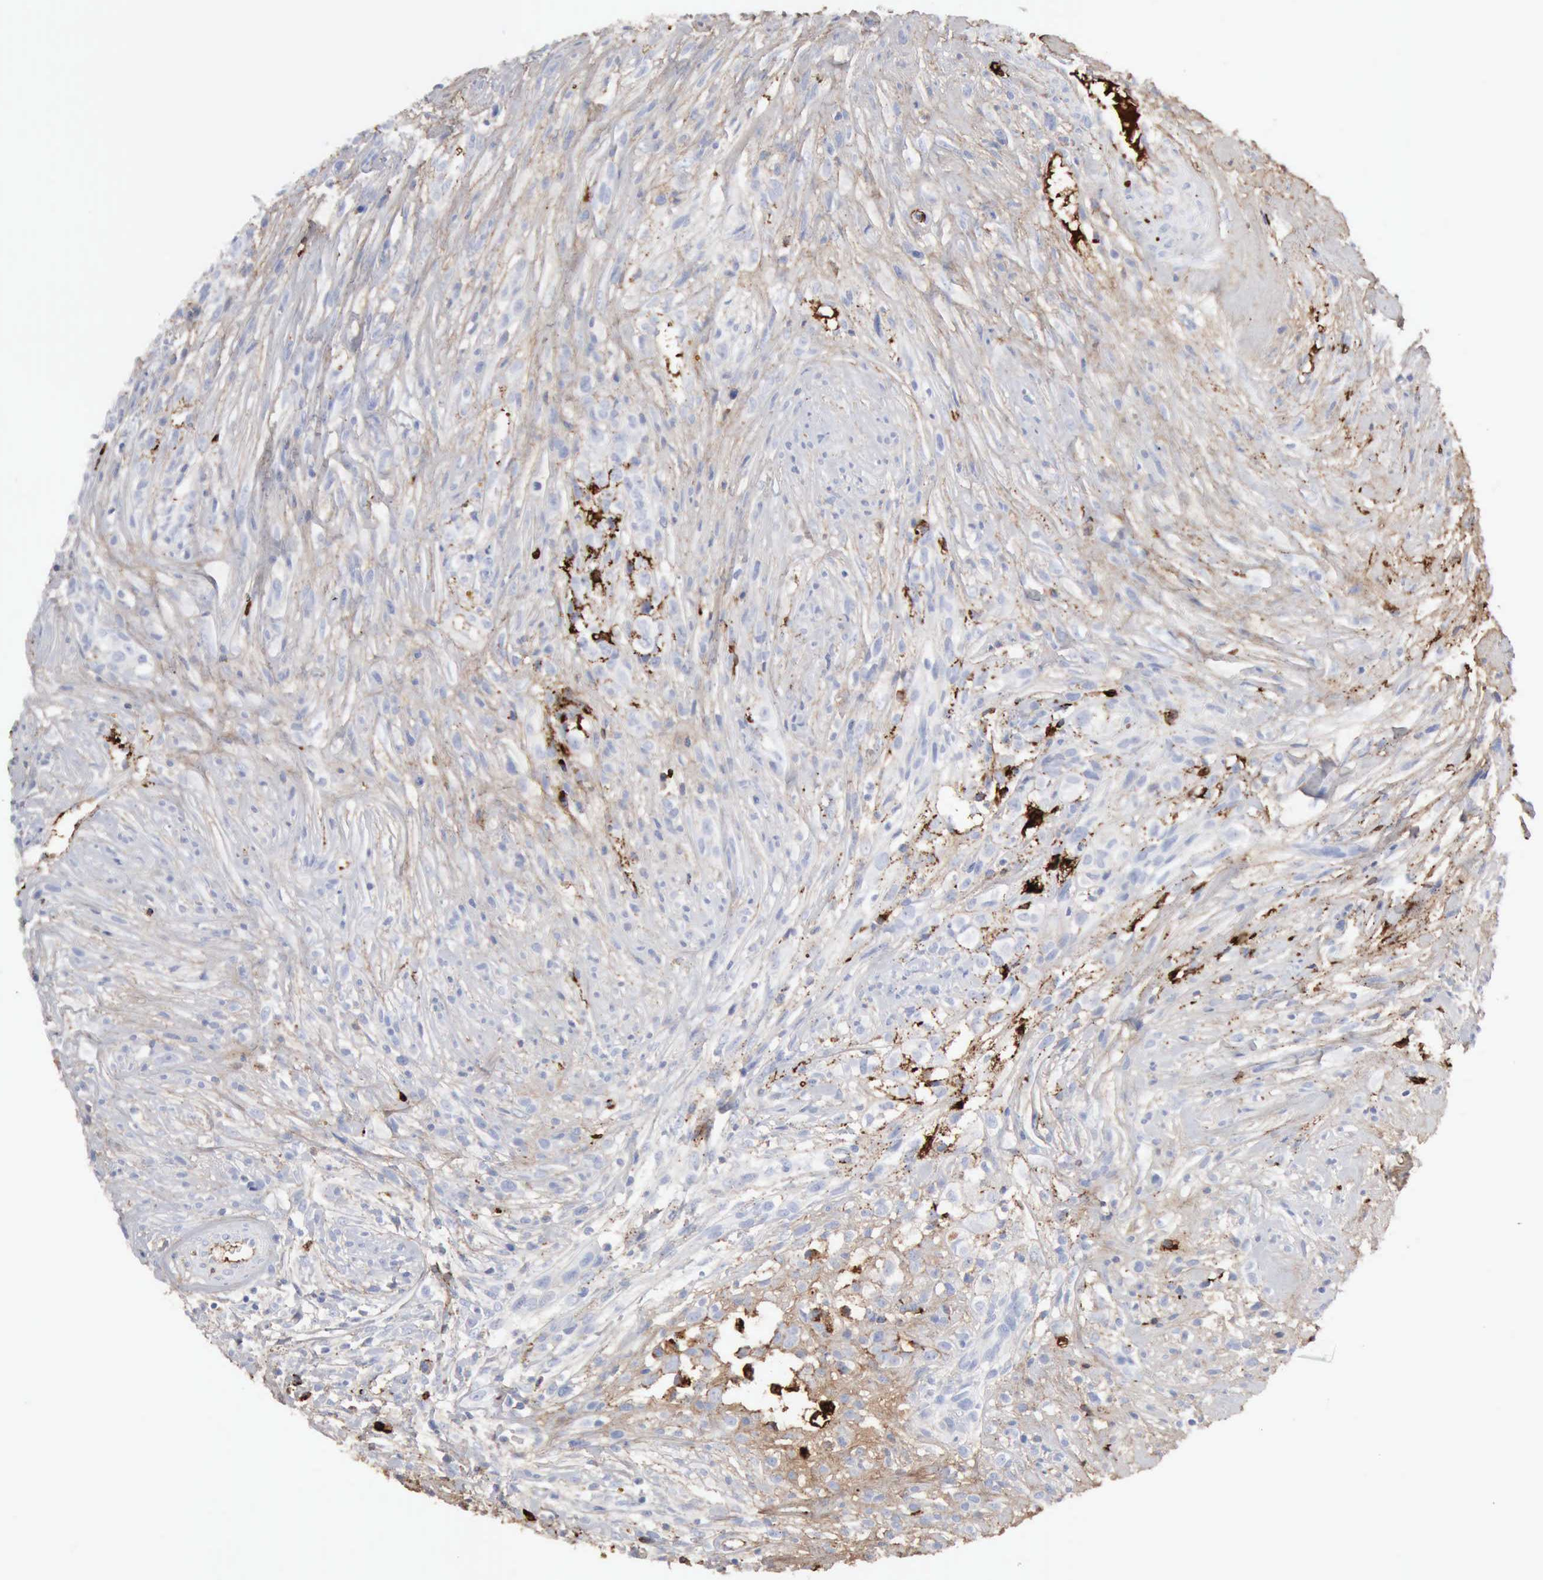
{"staining": {"intensity": "negative", "quantity": "none", "location": "none"}, "tissue": "glioma", "cell_type": "Tumor cells", "image_type": "cancer", "snomed": [{"axis": "morphology", "description": "Glioma, malignant, High grade"}, {"axis": "topography", "description": "Brain"}], "caption": "High magnification brightfield microscopy of high-grade glioma (malignant) stained with DAB (brown) and counterstained with hematoxylin (blue): tumor cells show no significant expression. (Brightfield microscopy of DAB (3,3'-diaminobenzidine) immunohistochemistry at high magnification).", "gene": "C4BPA", "patient": {"sex": "male", "age": 66}}